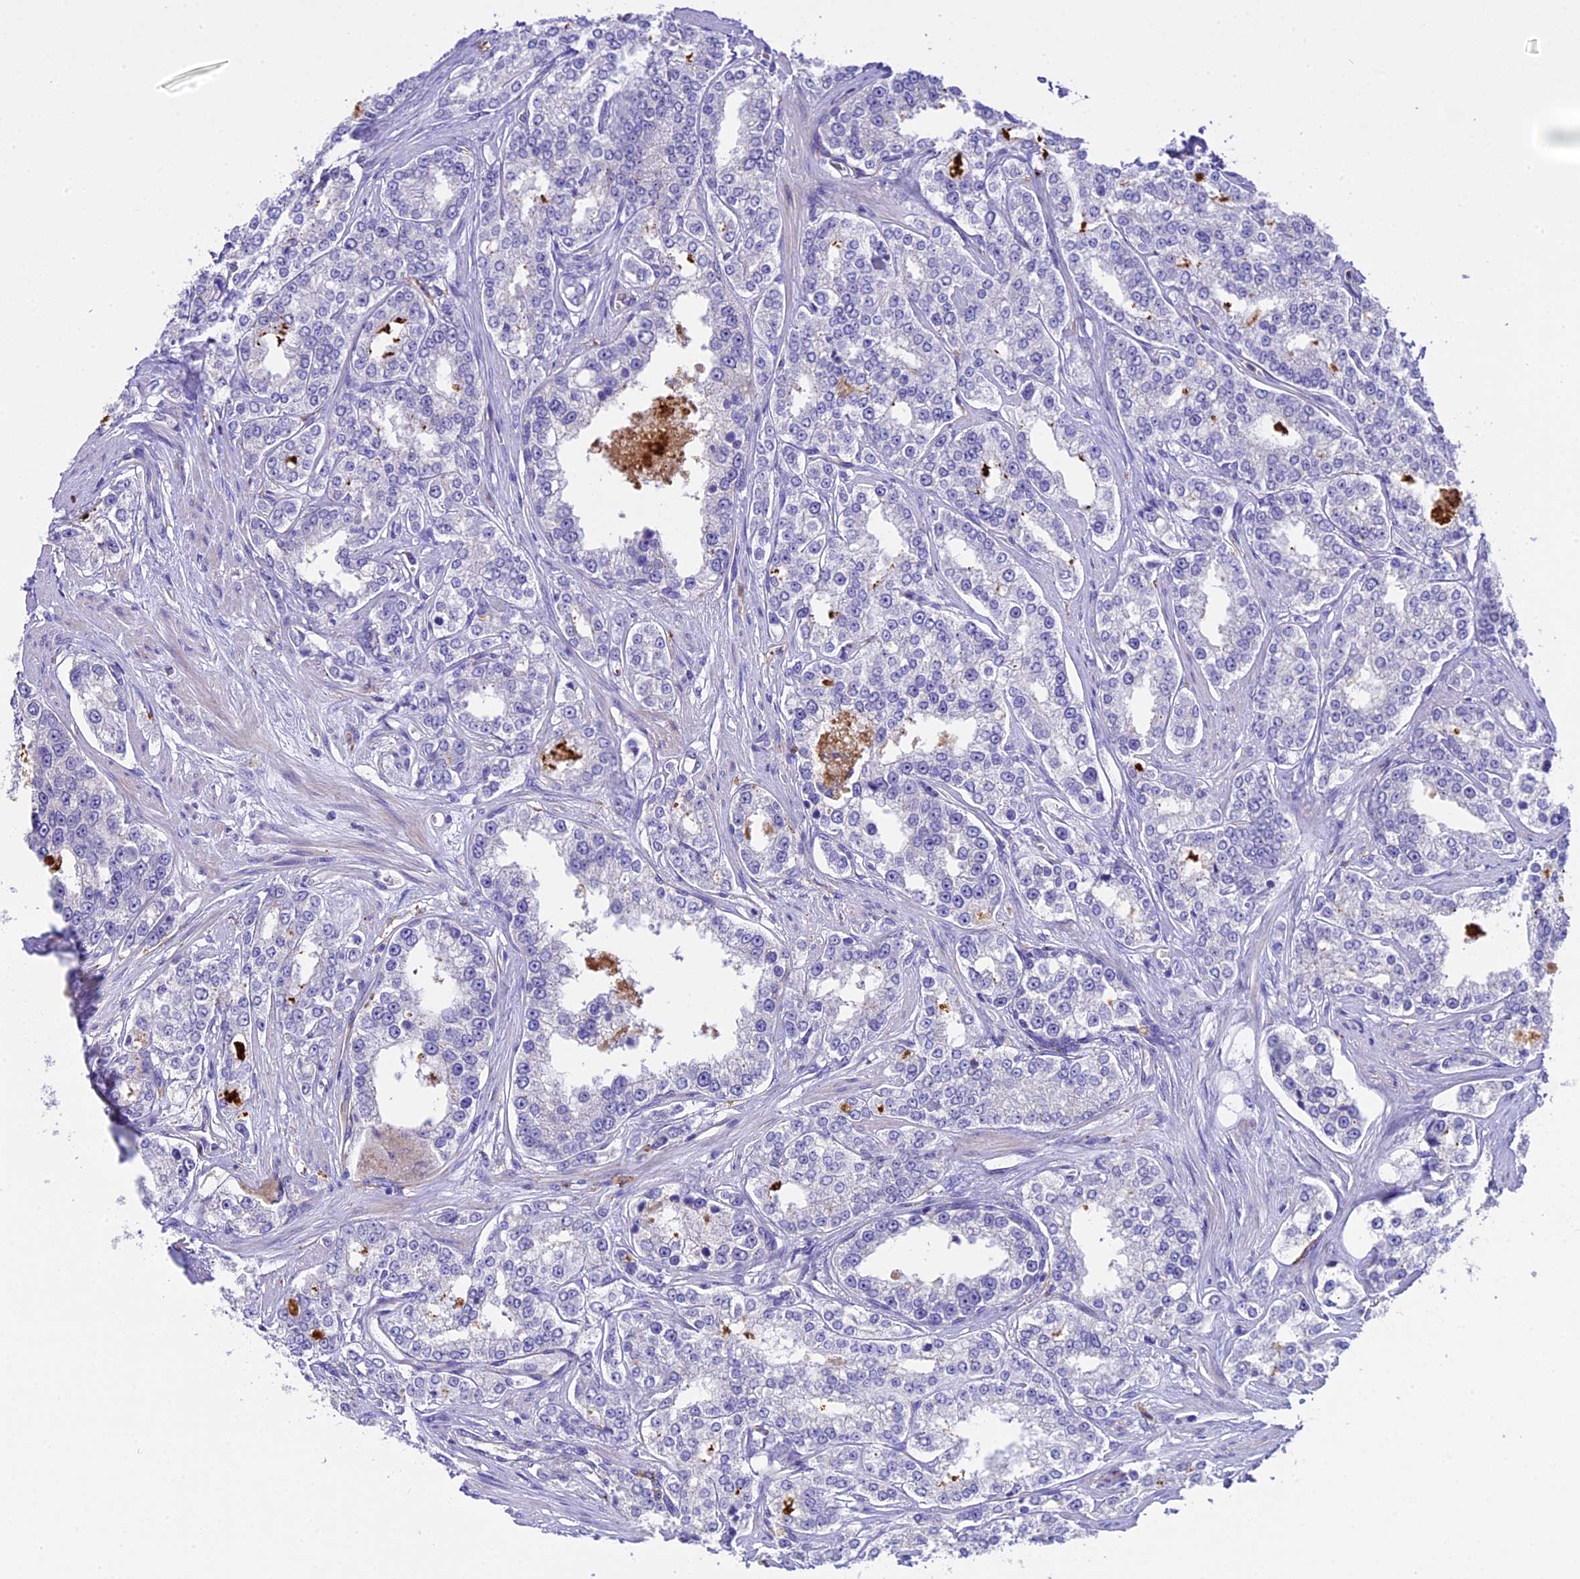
{"staining": {"intensity": "negative", "quantity": "none", "location": "none"}, "tissue": "prostate cancer", "cell_type": "Tumor cells", "image_type": "cancer", "snomed": [{"axis": "morphology", "description": "Normal tissue, NOS"}, {"axis": "morphology", "description": "Adenocarcinoma, High grade"}, {"axis": "topography", "description": "Prostate"}], "caption": "Protein analysis of high-grade adenocarcinoma (prostate) reveals no significant expression in tumor cells. (Stains: DAB immunohistochemistry (IHC) with hematoxylin counter stain, Microscopy: brightfield microscopy at high magnification).", "gene": "NOD2", "patient": {"sex": "male", "age": 83}}